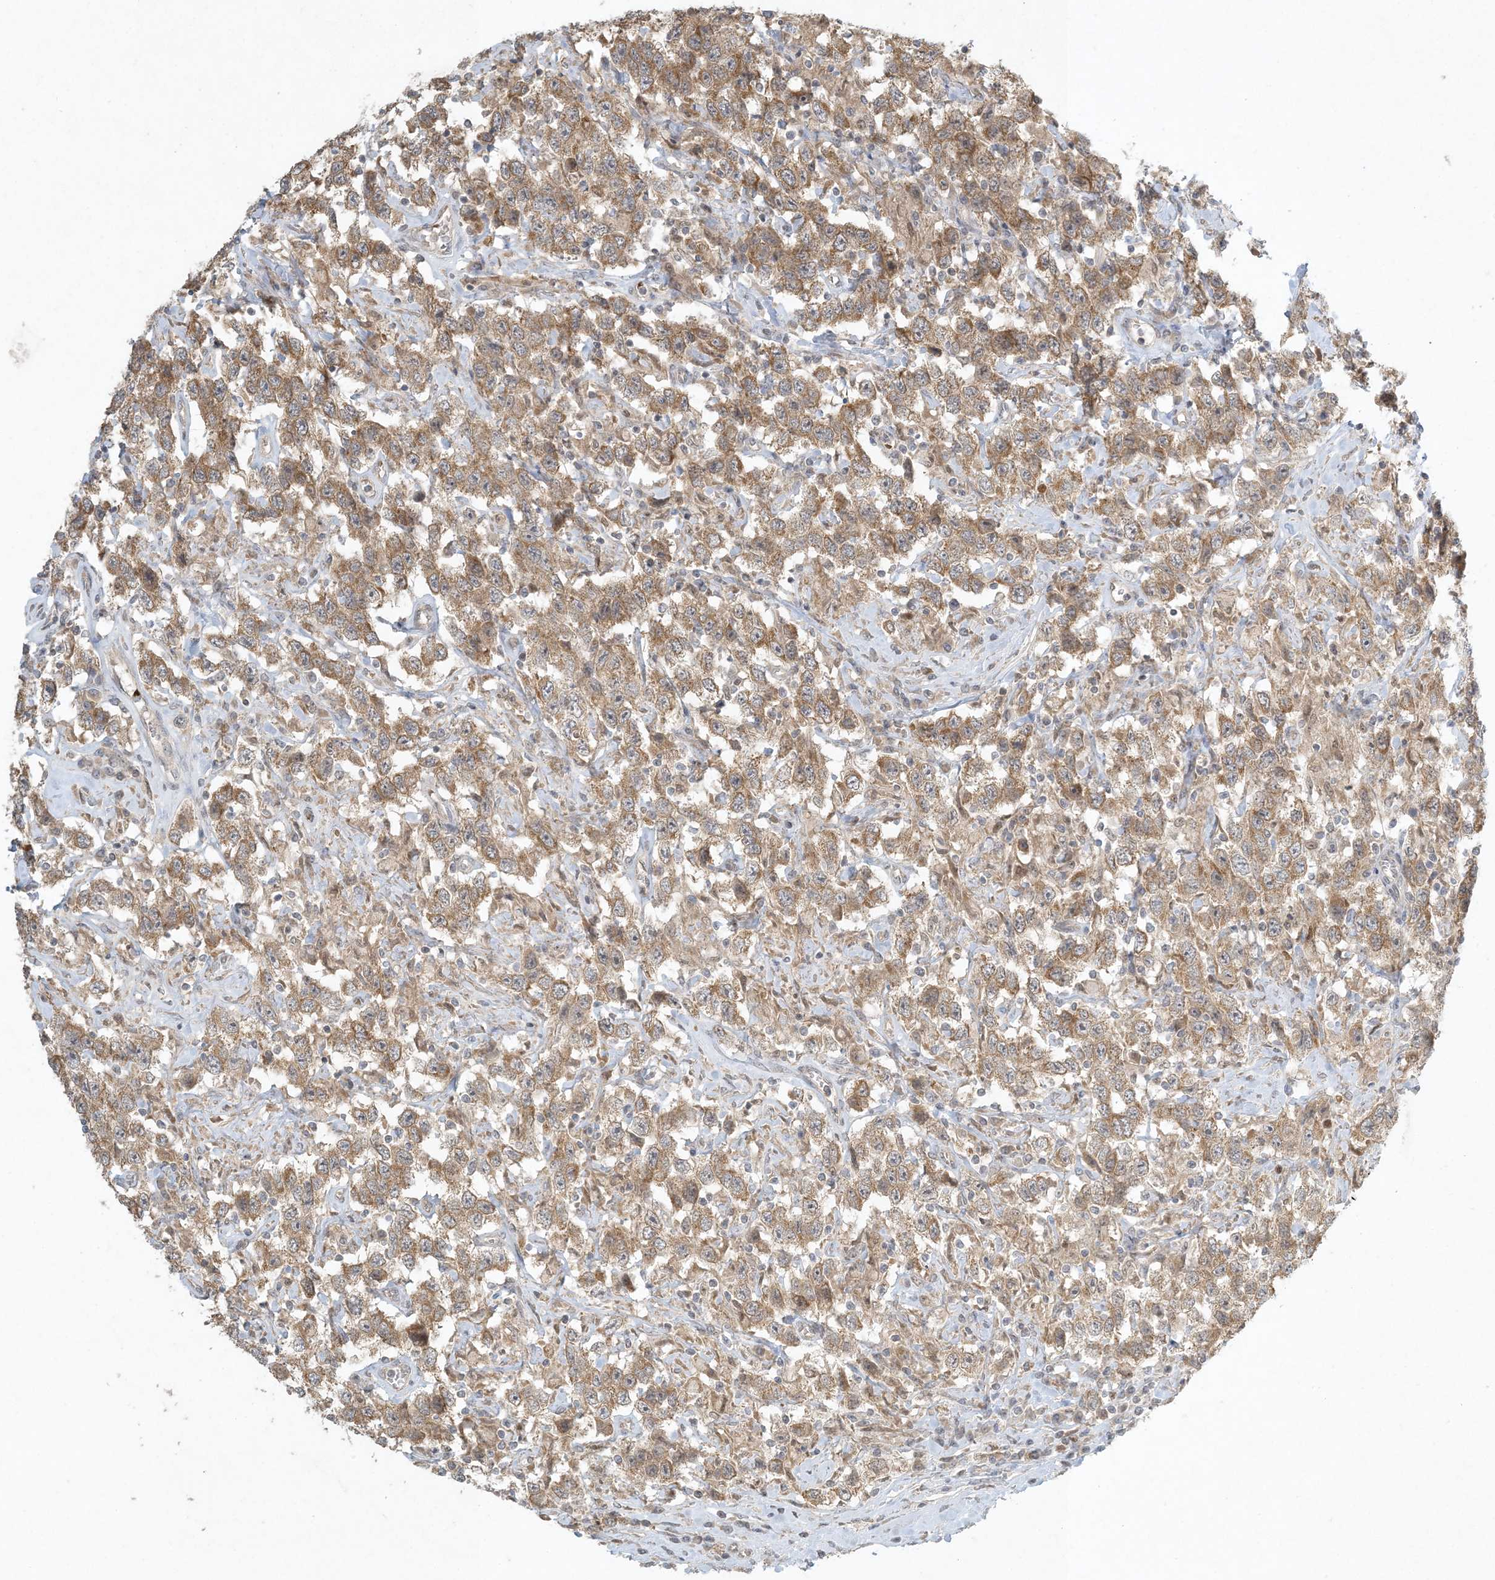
{"staining": {"intensity": "moderate", "quantity": ">75%", "location": "cytoplasmic/membranous"}, "tissue": "testis cancer", "cell_type": "Tumor cells", "image_type": "cancer", "snomed": [{"axis": "morphology", "description": "Seminoma, NOS"}, {"axis": "topography", "description": "Testis"}], "caption": "Moderate cytoplasmic/membranous staining for a protein is present in approximately >75% of tumor cells of seminoma (testis) using immunohistochemistry (IHC).", "gene": "CTDNEP1", "patient": {"sex": "male", "age": 41}}